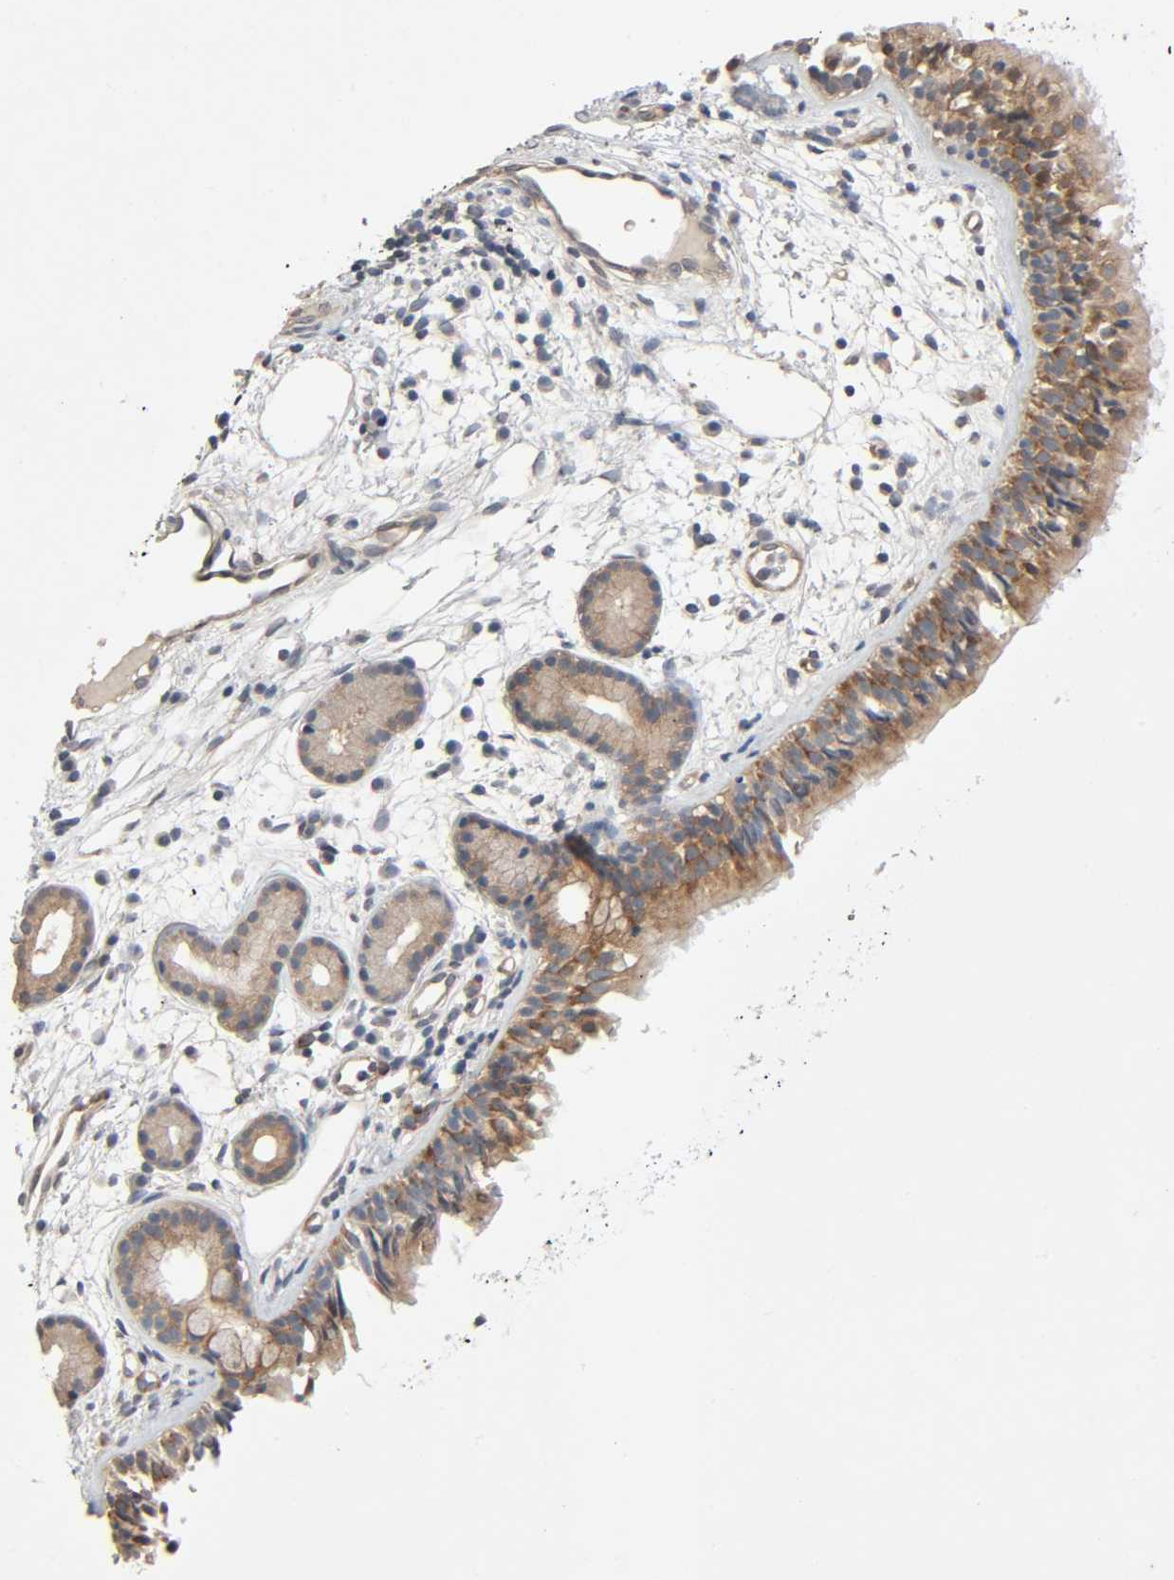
{"staining": {"intensity": "weak", "quantity": ">75%", "location": "cytoplasmic/membranous"}, "tissue": "nasopharynx", "cell_type": "Respiratory epithelial cells", "image_type": "normal", "snomed": [{"axis": "morphology", "description": "Normal tissue, NOS"}, {"axis": "morphology", "description": "Inflammation, NOS"}, {"axis": "topography", "description": "Nasopharynx"}], "caption": "Immunohistochemistry (IHC) staining of benign nasopharynx, which demonstrates low levels of weak cytoplasmic/membranous staining in about >75% of respiratory epithelial cells indicating weak cytoplasmic/membranous protein expression. The staining was performed using DAB (3,3'-diaminobenzidine) (brown) for protein detection and nuclei were counterstained in hematoxylin (blue).", "gene": "PTK2", "patient": {"sex": "female", "age": 55}}